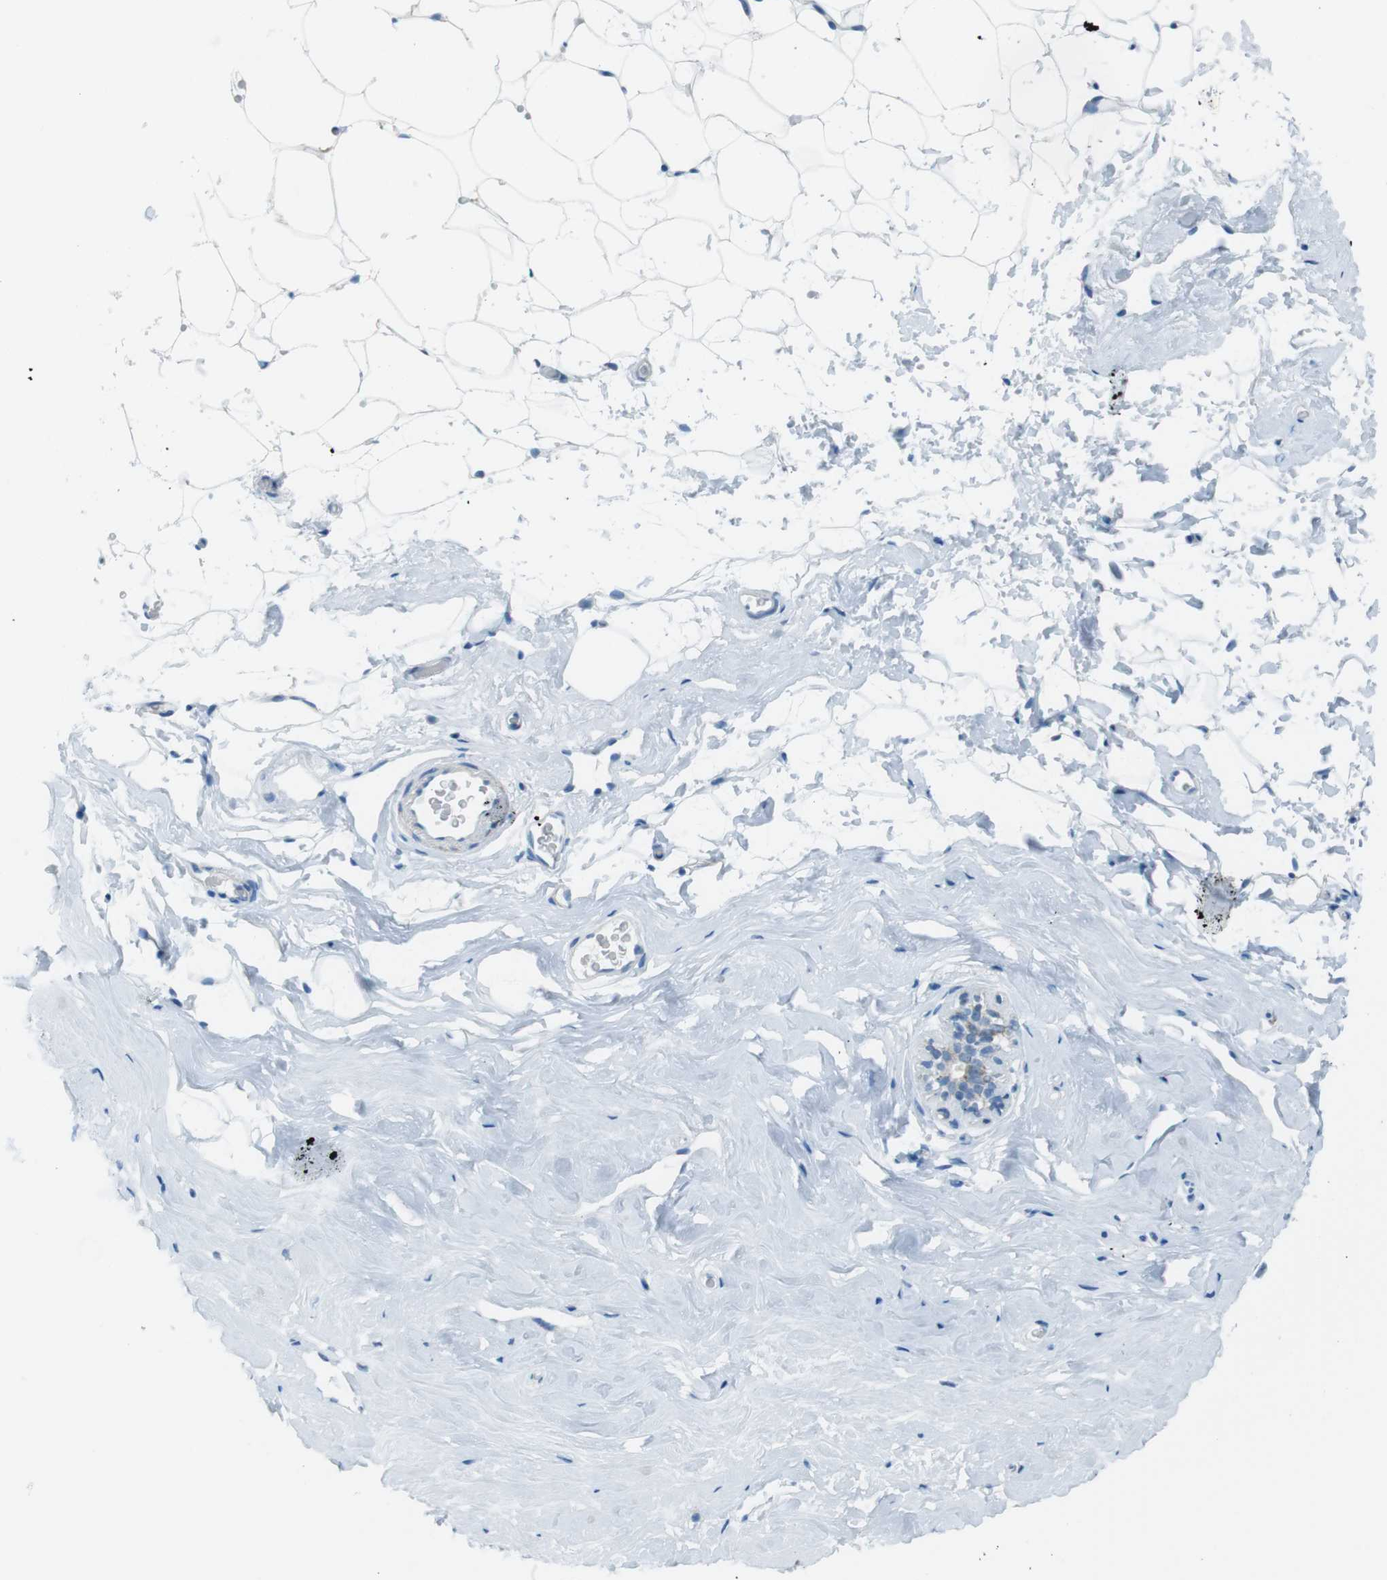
{"staining": {"intensity": "negative", "quantity": "none", "location": "none"}, "tissue": "breast", "cell_type": "Adipocytes", "image_type": "normal", "snomed": [{"axis": "morphology", "description": "Normal tissue, NOS"}, {"axis": "topography", "description": "Breast"}], "caption": "This is an IHC photomicrograph of normal breast. There is no expression in adipocytes.", "gene": "DNAJA3", "patient": {"sex": "female", "age": 75}}